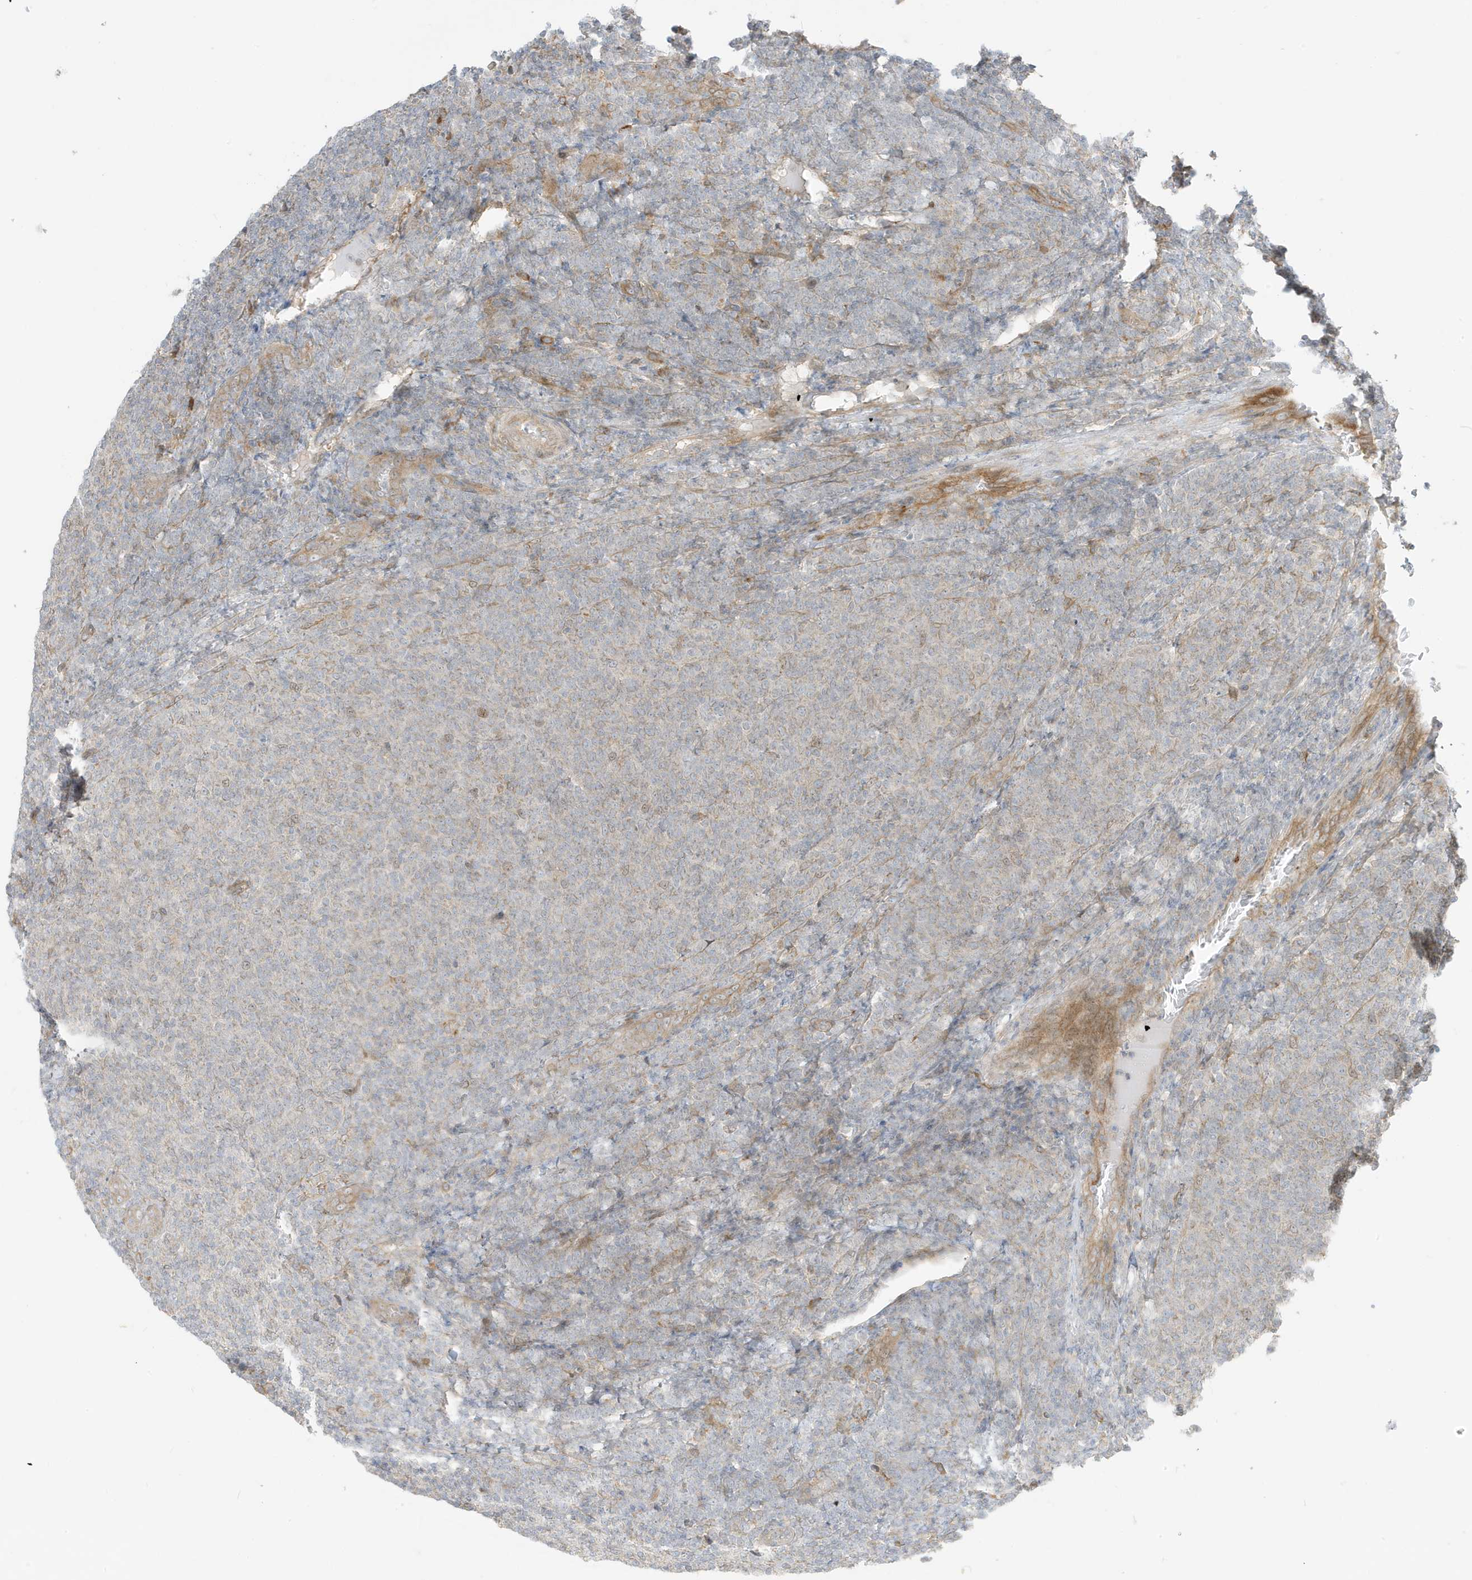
{"staining": {"intensity": "negative", "quantity": "none", "location": "none"}, "tissue": "lymphoma", "cell_type": "Tumor cells", "image_type": "cancer", "snomed": [{"axis": "morphology", "description": "Malignant lymphoma, non-Hodgkin's type, Low grade"}, {"axis": "topography", "description": "Lymph node"}], "caption": "Immunohistochemistry (IHC) histopathology image of neoplastic tissue: lymphoma stained with DAB reveals no significant protein staining in tumor cells.", "gene": "SCARF2", "patient": {"sex": "male", "age": 66}}